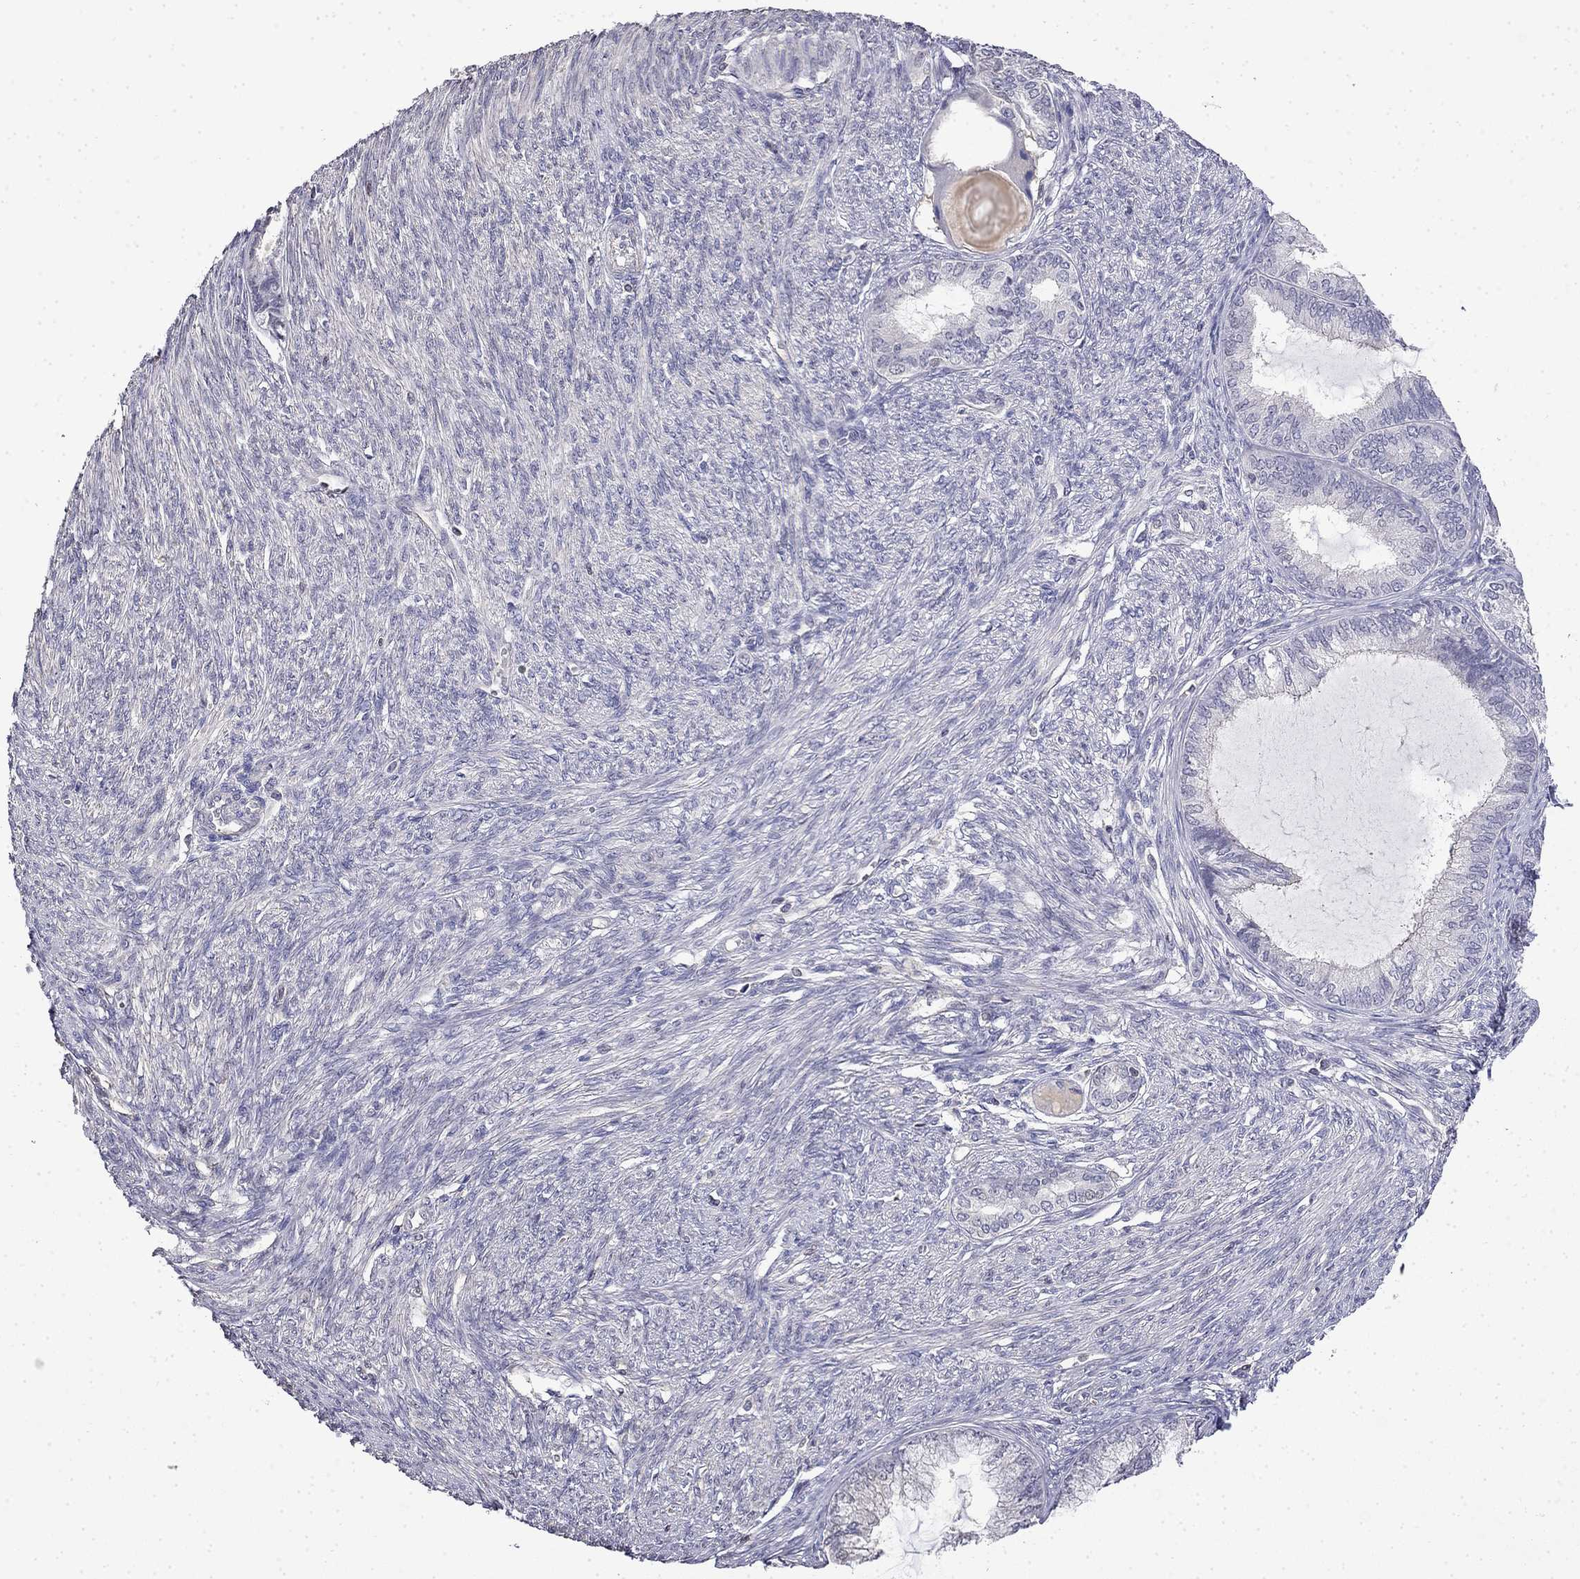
{"staining": {"intensity": "negative", "quantity": "none", "location": "none"}, "tissue": "endometrial cancer", "cell_type": "Tumor cells", "image_type": "cancer", "snomed": [{"axis": "morphology", "description": "Adenocarcinoma, NOS"}, {"axis": "topography", "description": "Endometrium"}], "caption": "Photomicrograph shows no significant protein staining in tumor cells of endometrial cancer.", "gene": "GUCA1B", "patient": {"sex": "female", "age": 86}}